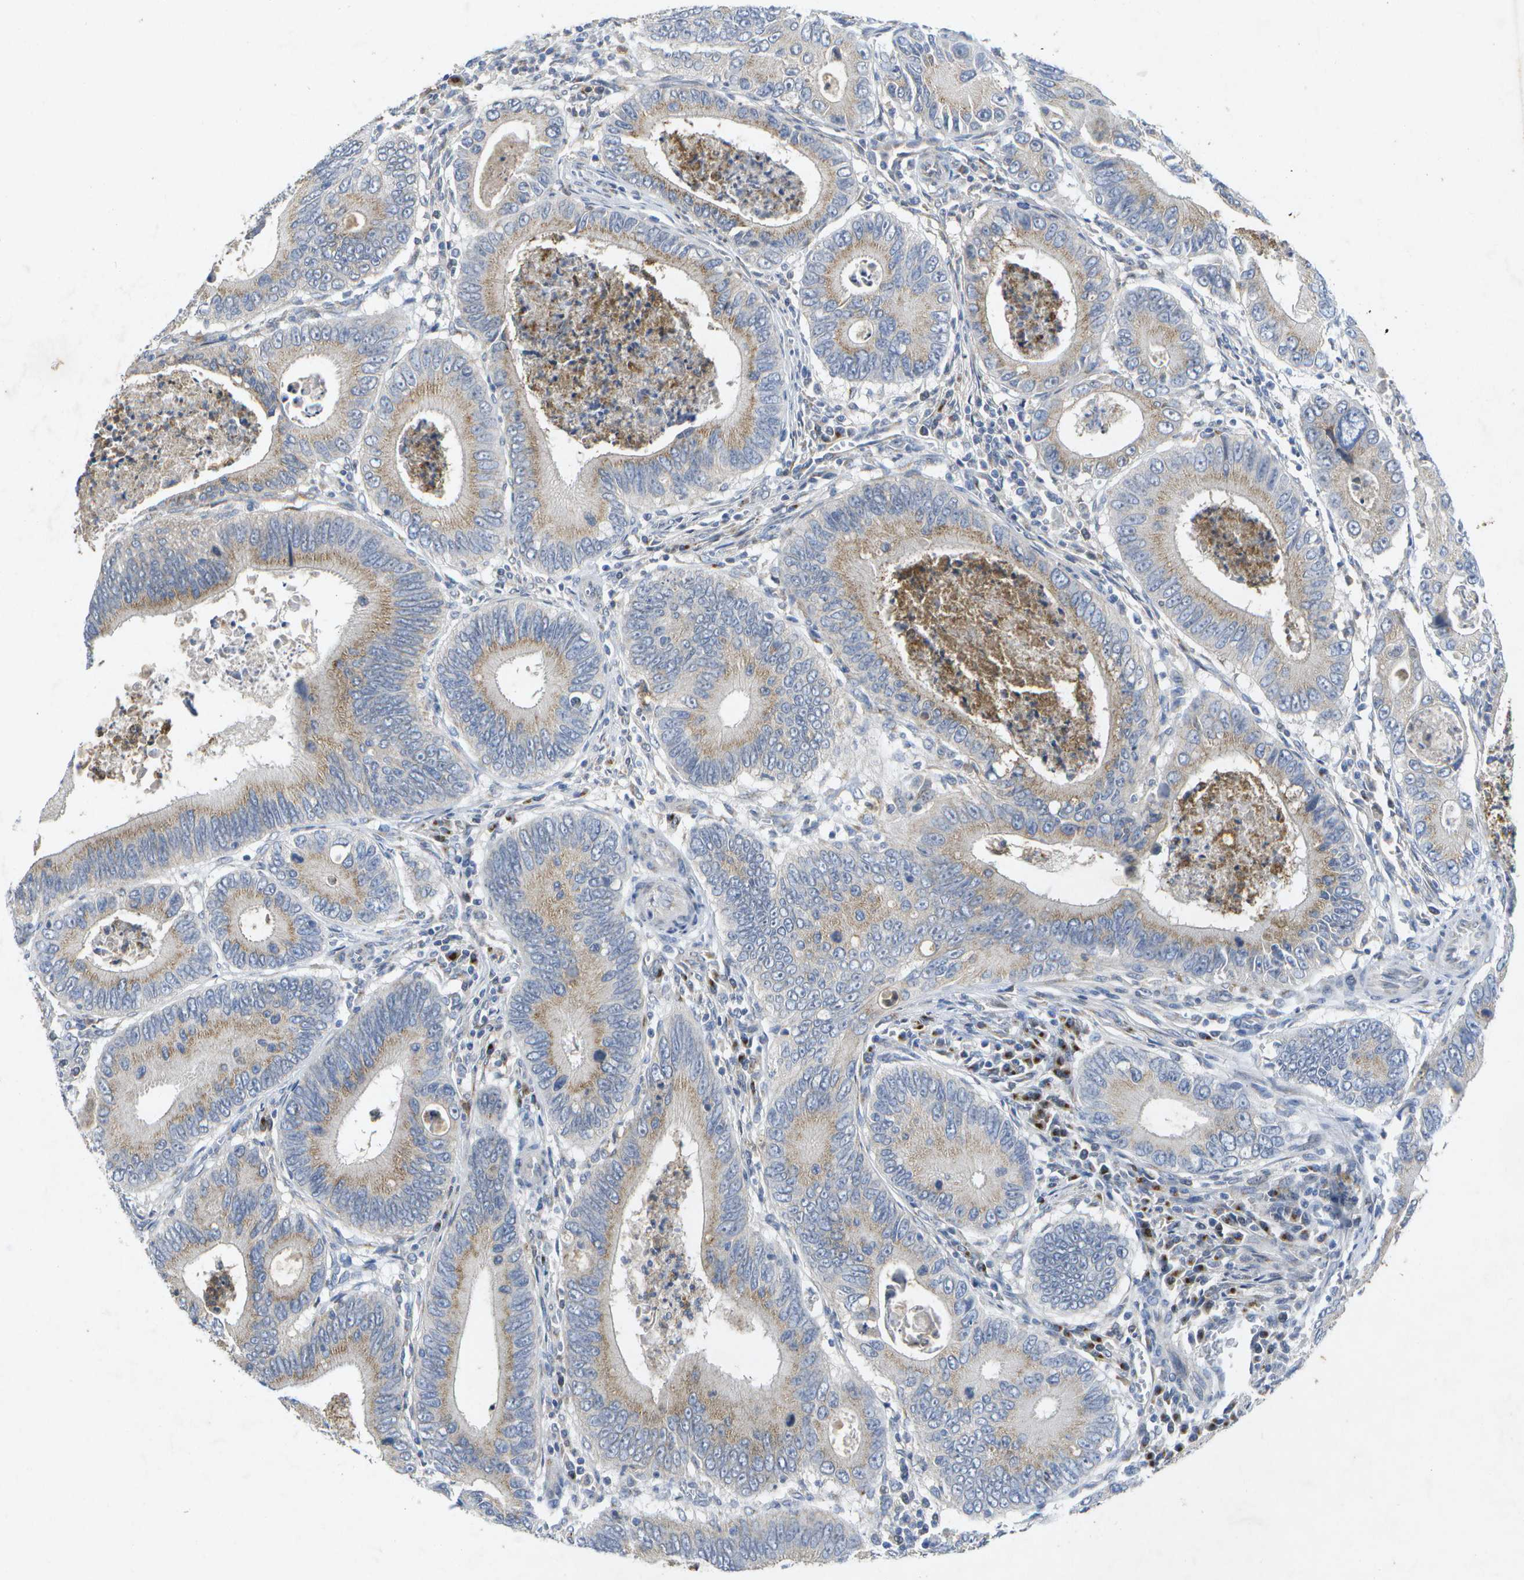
{"staining": {"intensity": "weak", "quantity": ">75%", "location": "cytoplasmic/membranous"}, "tissue": "colorectal cancer", "cell_type": "Tumor cells", "image_type": "cancer", "snomed": [{"axis": "morphology", "description": "Inflammation, NOS"}, {"axis": "morphology", "description": "Adenocarcinoma, NOS"}, {"axis": "topography", "description": "Colon"}], "caption": "A high-resolution histopathology image shows IHC staining of colorectal adenocarcinoma, which shows weak cytoplasmic/membranous positivity in about >75% of tumor cells.", "gene": "KDELR1", "patient": {"sex": "male", "age": 72}}